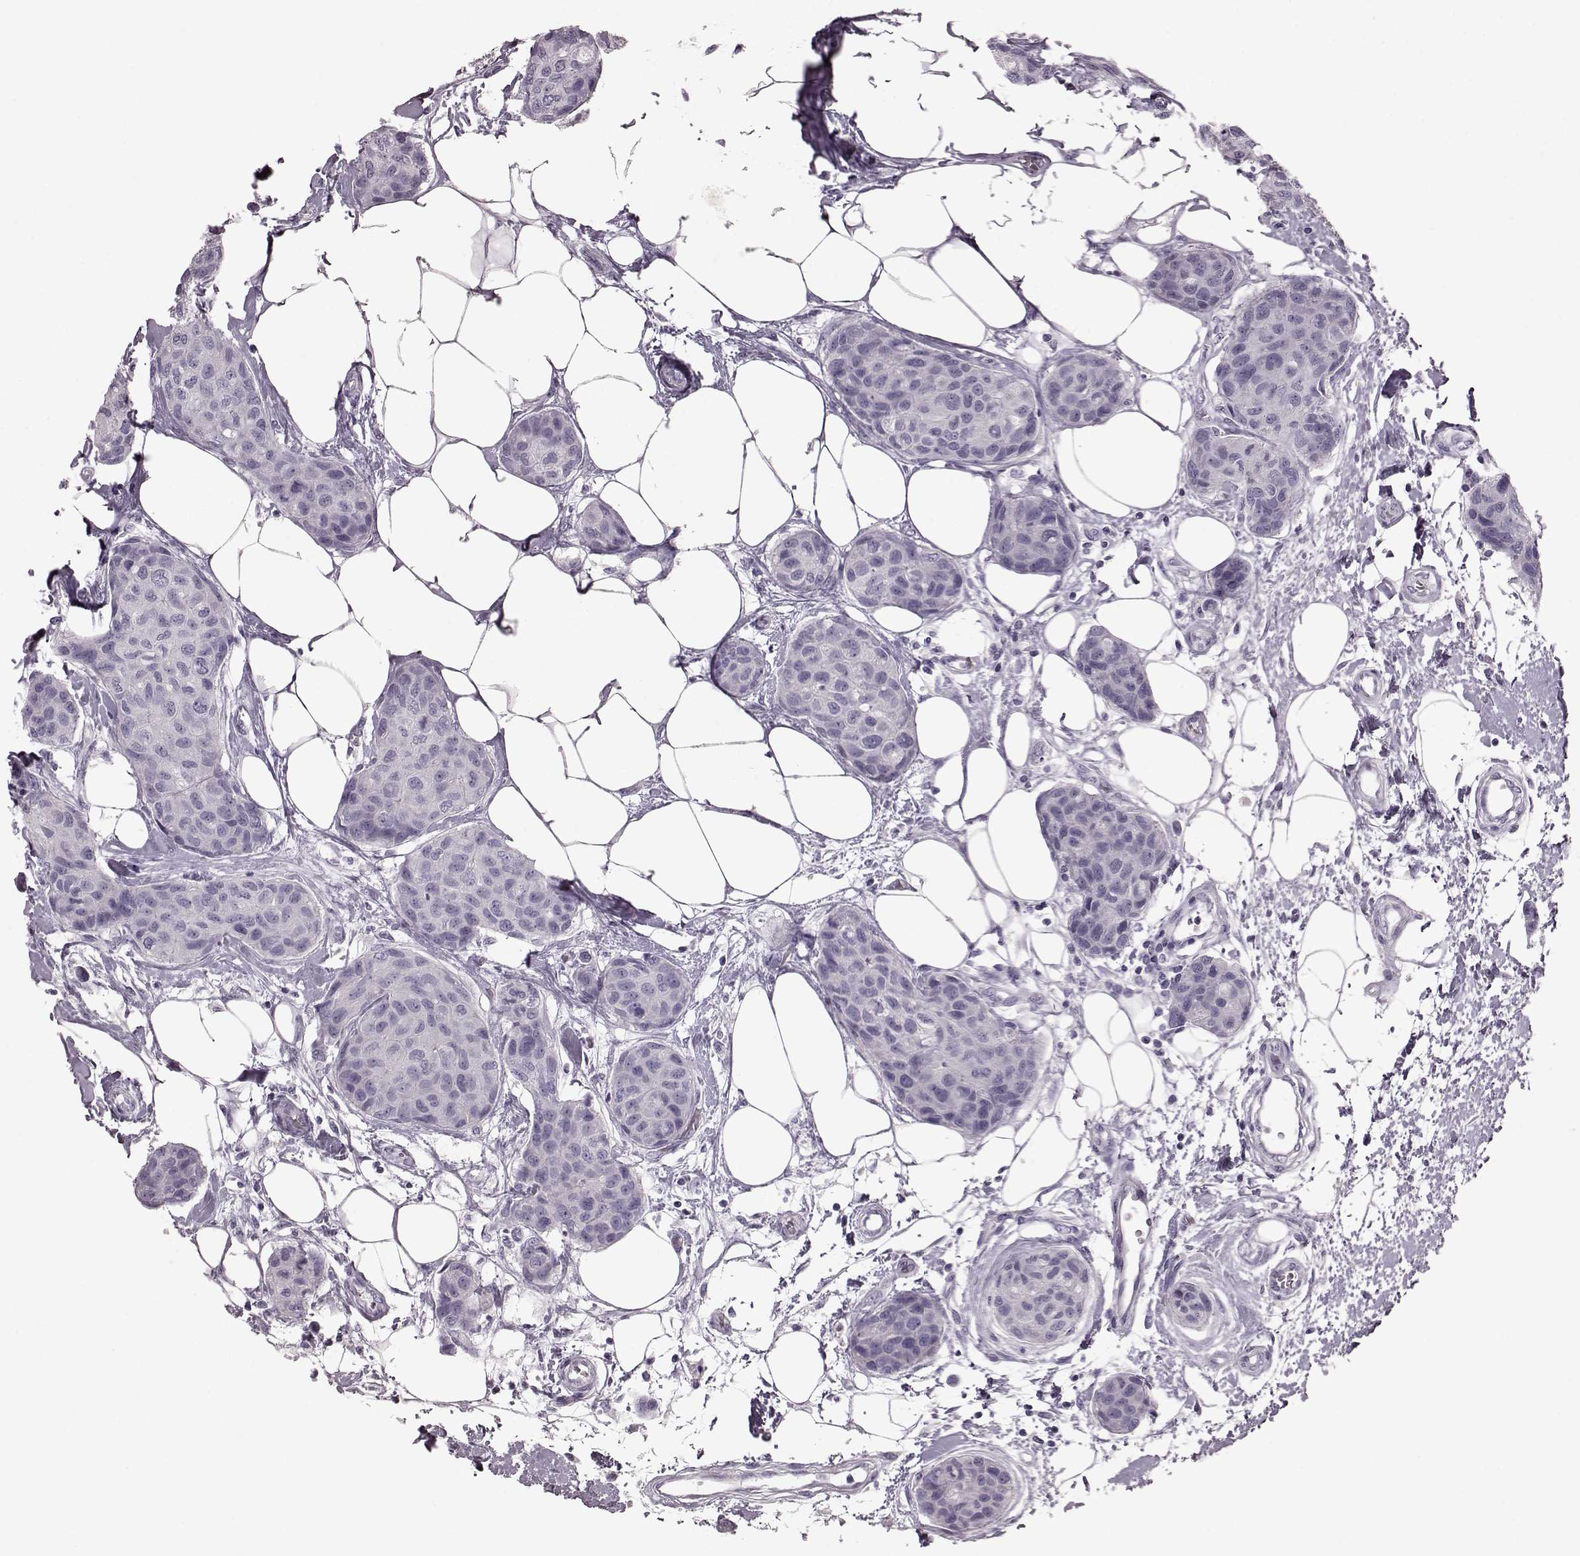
{"staining": {"intensity": "negative", "quantity": "none", "location": "none"}, "tissue": "breast cancer", "cell_type": "Tumor cells", "image_type": "cancer", "snomed": [{"axis": "morphology", "description": "Duct carcinoma"}, {"axis": "topography", "description": "Breast"}], "caption": "Tumor cells show no significant protein staining in breast cancer (infiltrating ductal carcinoma).", "gene": "CRYBA2", "patient": {"sex": "female", "age": 80}}